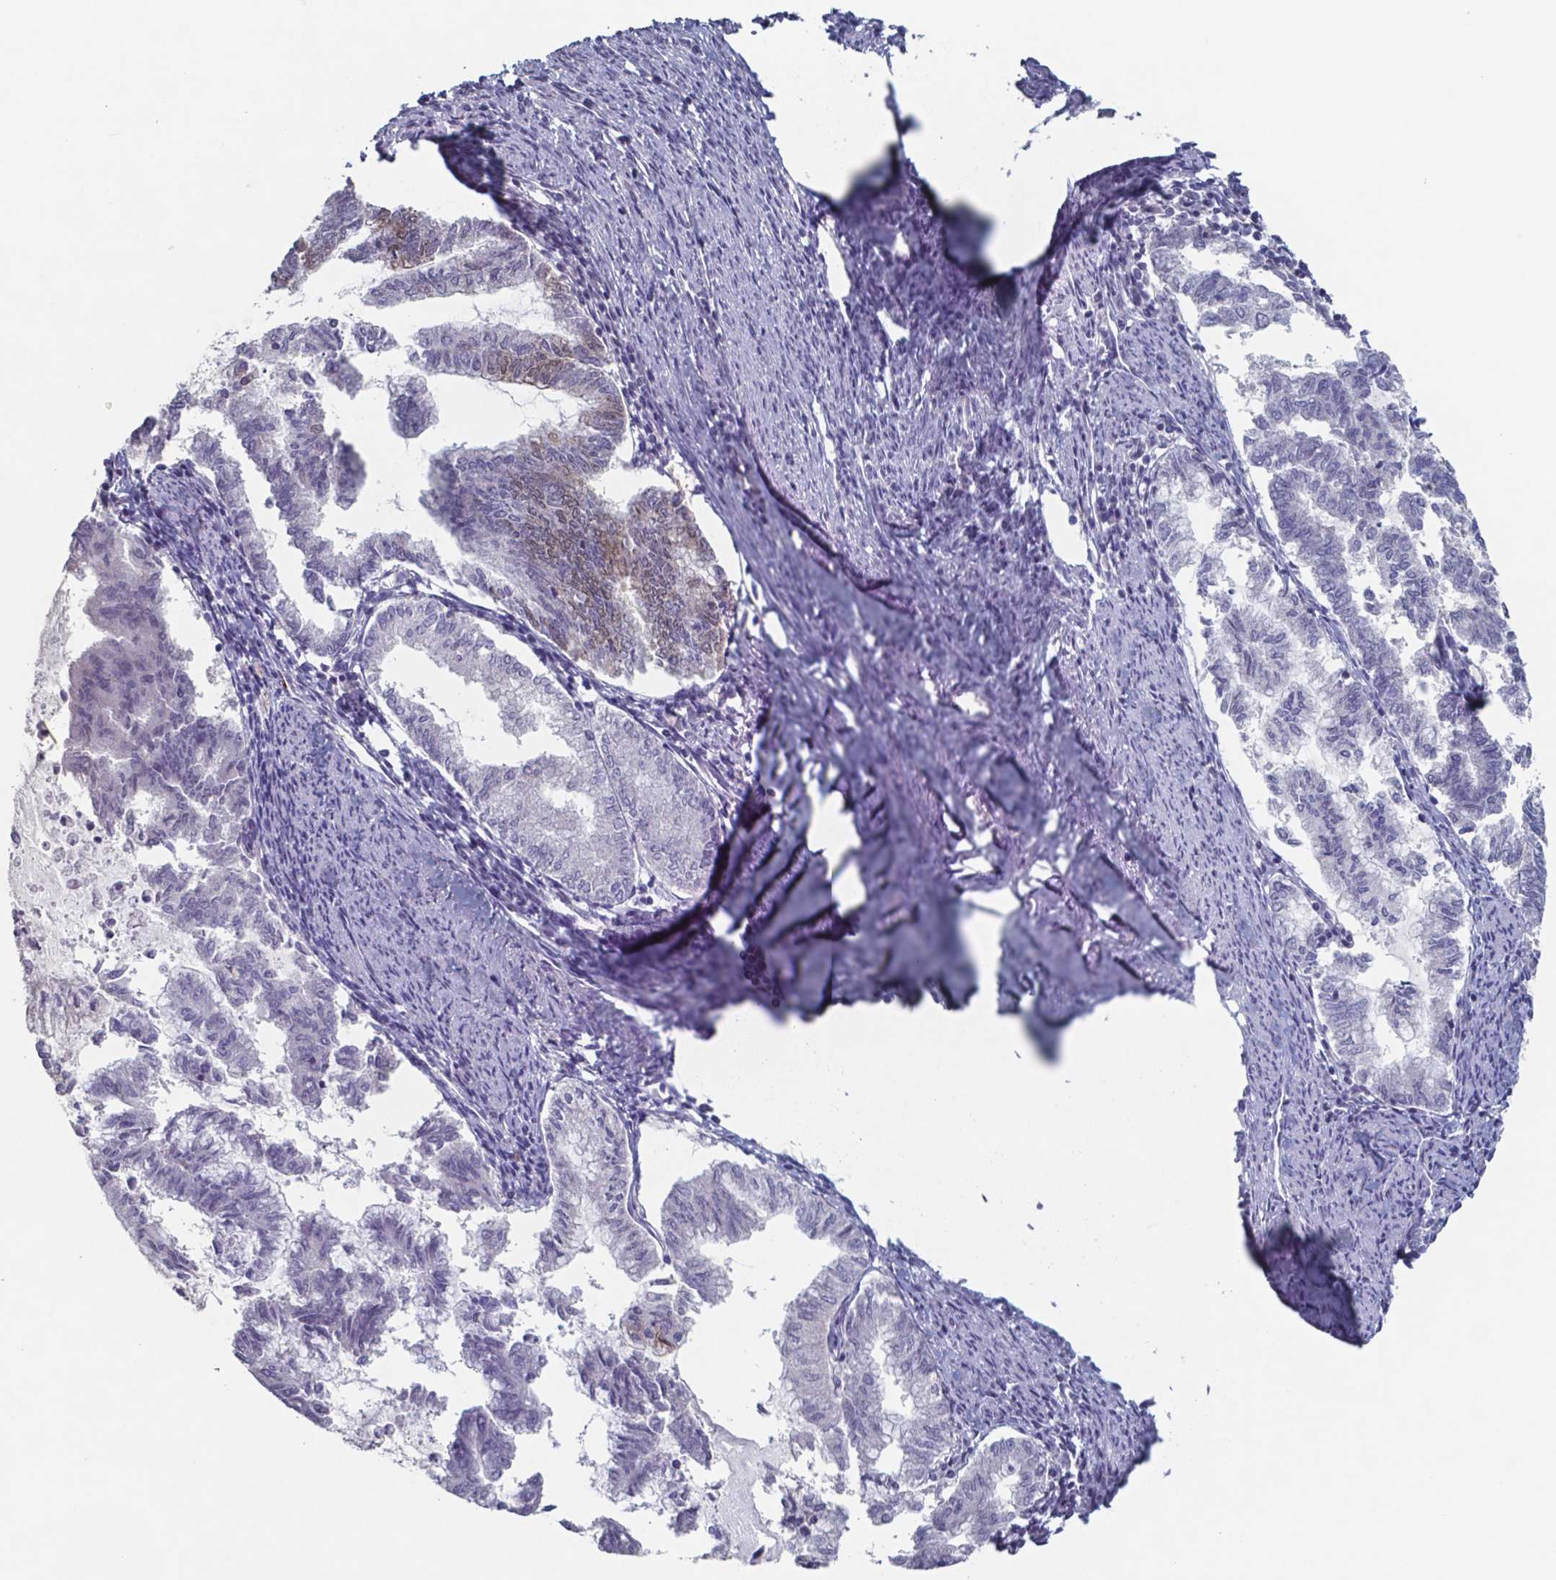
{"staining": {"intensity": "weak", "quantity": "<25%", "location": "nuclear"}, "tissue": "endometrial cancer", "cell_type": "Tumor cells", "image_type": "cancer", "snomed": [{"axis": "morphology", "description": "Adenocarcinoma, NOS"}, {"axis": "topography", "description": "Endometrium"}], "caption": "Histopathology image shows no significant protein staining in tumor cells of endometrial cancer (adenocarcinoma). (DAB (3,3'-diaminobenzidine) immunohistochemistry (IHC), high magnification).", "gene": "TDP2", "patient": {"sex": "female", "age": 79}}